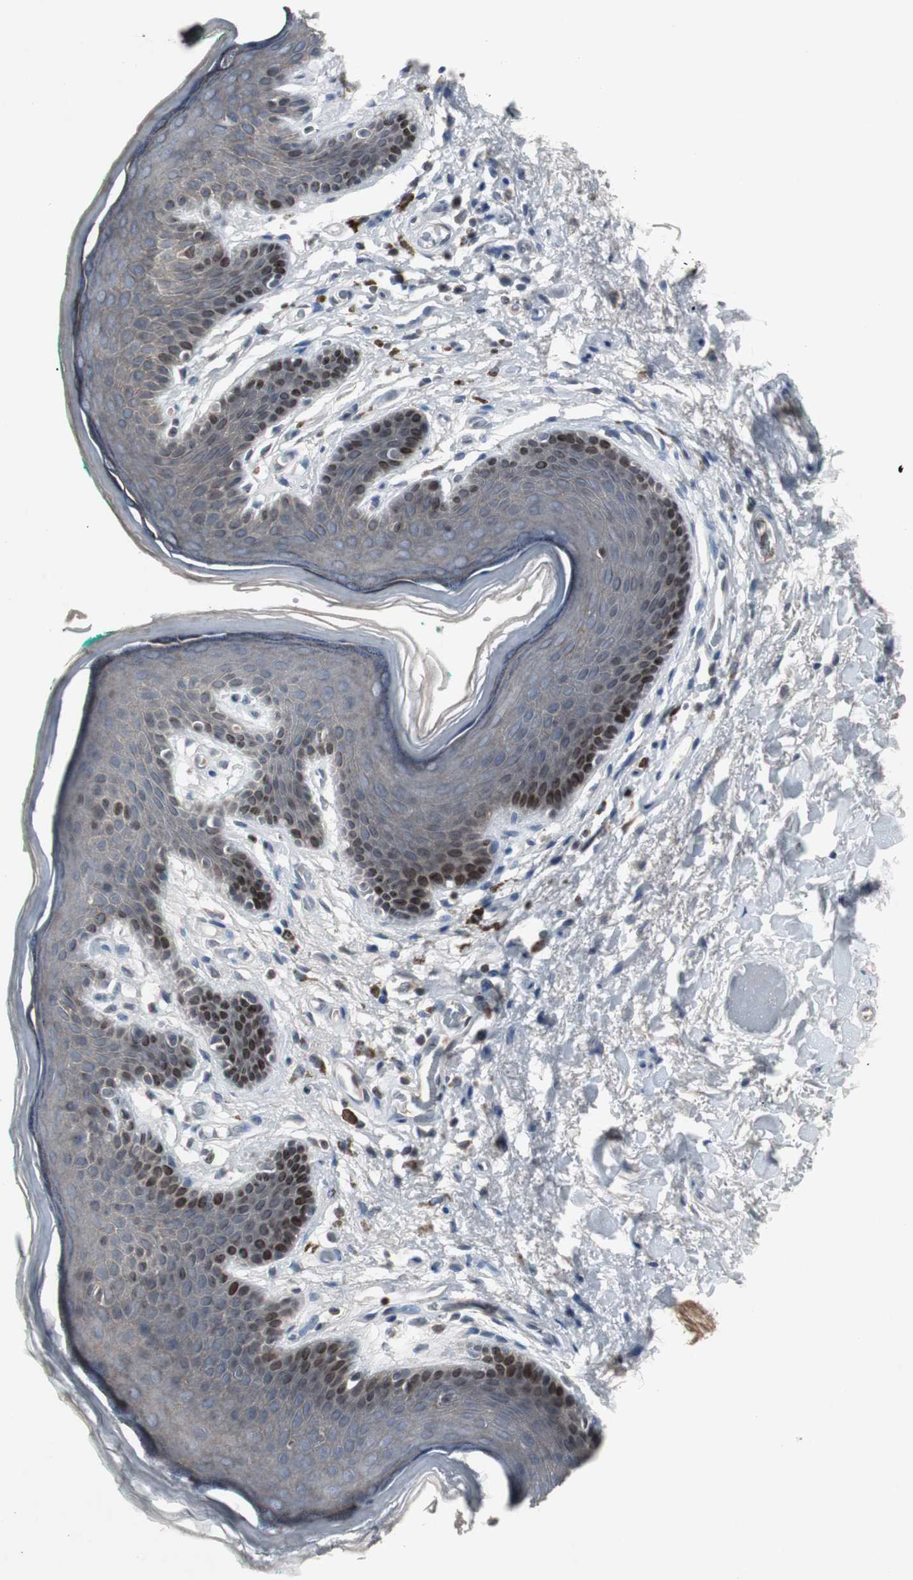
{"staining": {"intensity": "moderate", "quantity": "25%-75%", "location": "cytoplasmic/membranous,nuclear"}, "tissue": "skin", "cell_type": "Epidermal cells", "image_type": "normal", "snomed": [{"axis": "morphology", "description": "Normal tissue, NOS"}, {"axis": "topography", "description": "Anal"}], "caption": "Human skin stained for a protein (brown) reveals moderate cytoplasmic/membranous,nuclear positive staining in about 25%-75% of epidermal cells.", "gene": "ZNF396", "patient": {"sex": "male", "age": 74}}